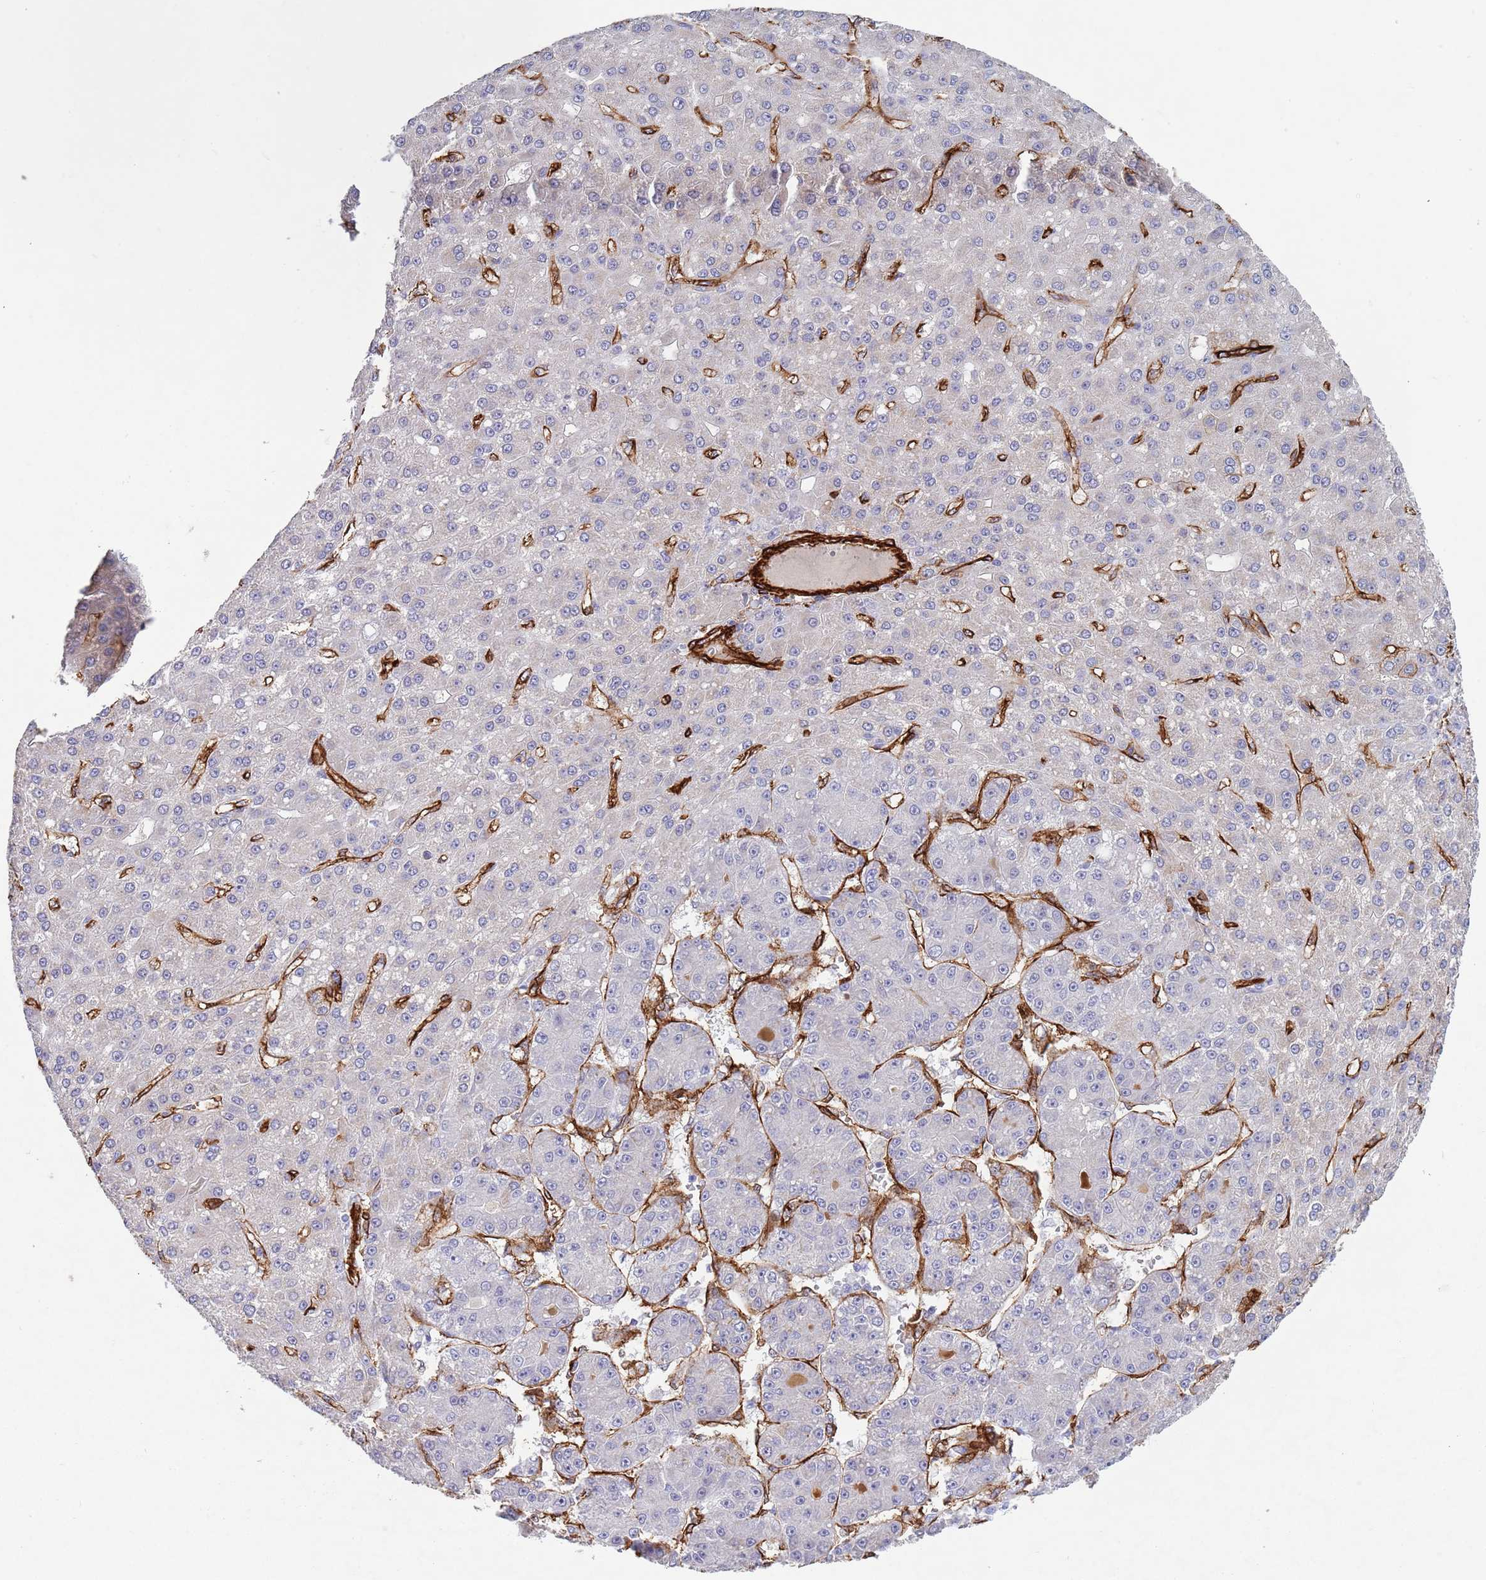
{"staining": {"intensity": "negative", "quantity": "none", "location": "none"}, "tissue": "liver cancer", "cell_type": "Tumor cells", "image_type": "cancer", "snomed": [{"axis": "morphology", "description": "Carcinoma, Hepatocellular, NOS"}, {"axis": "topography", "description": "Liver"}], "caption": "Tumor cells are negative for protein expression in human liver cancer (hepatocellular carcinoma).", "gene": "CAV2", "patient": {"sex": "male", "age": 67}}